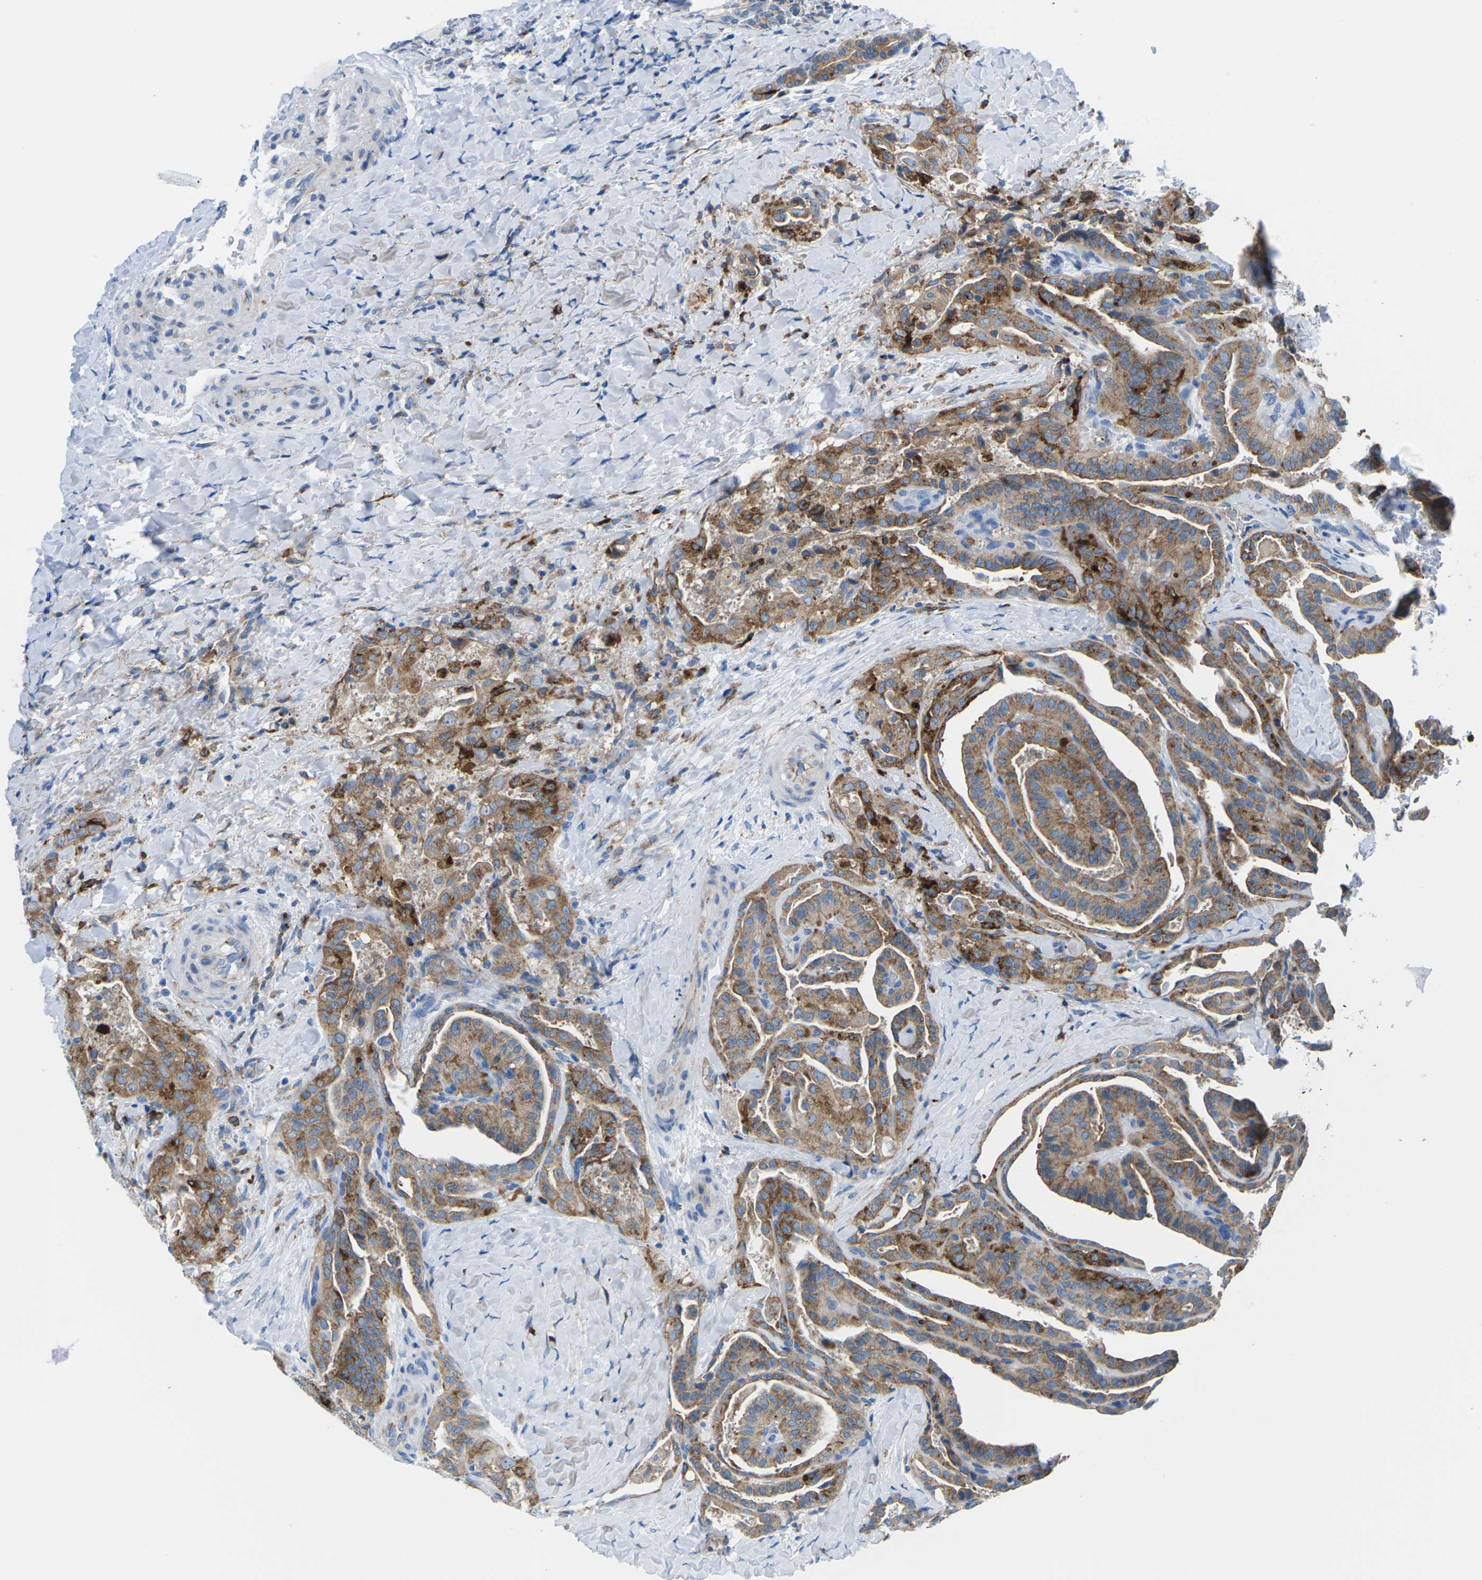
{"staining": {"intensity": "moderate", "quantity": ">75%", "location": "cytoplasmic/membranous"}, "tissue": "thyroid cancer", "cell_type": "Tumor cells", "image_type": "cancer", "snomed": [{"axis": "morphology", "description": "Papillary adenocarcinoma, NOS"}, {"axis": "topography", "description": "Thyroid gland"}], "caption": "Moderate cytoplasmic/membranous protein staining is identified in about >75% of tumor cells in thyroid cancer. The protein of interest is shown in brown color, while the nuclei are stained blue.", "gene": "SYNGR2", "patient": {"sex": "male", "age": 77}}